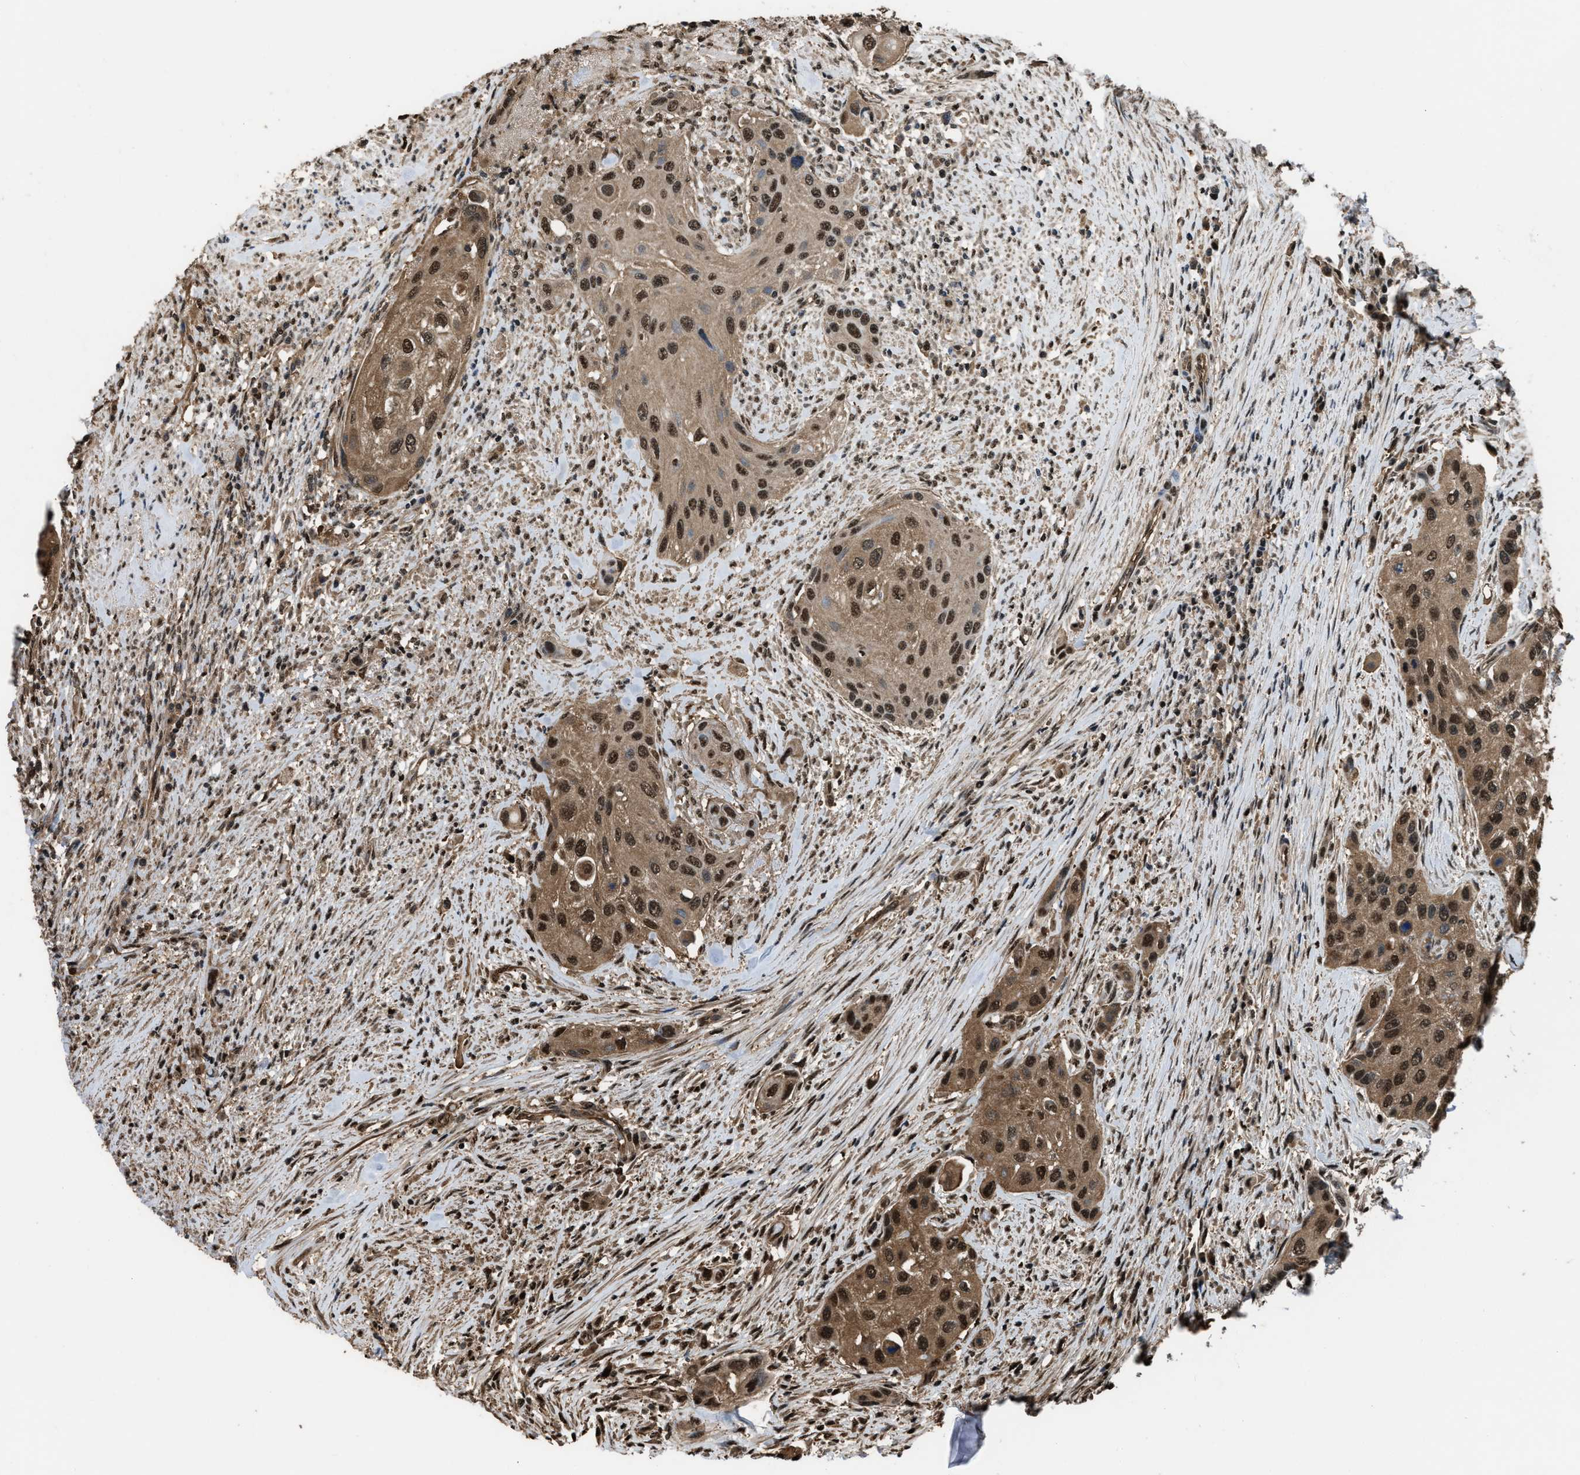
{"staining": {"intensity": "strong", "quantity": ">75%", "location": "cytoplasmic/membranous,nuclear"}, "tissue": "urothelial cancer", "cell_type": "Tumor cells", "image_type": "cancer", "snomed": [{"axis": "morphology", "description": "Urothelial carcinoma, High grade"}, {"axis": "topography", "description": "Urinary bladder"}], "caption": "About >75% of tumor cells in human high-grade urothelial carcinoma display strong cytoplasmic/membranous and nuclear protein staining as visualized by brown immunohistochemical staining.", "gene": "FNTA", "patient": {"sex": "female", "age": 56}}